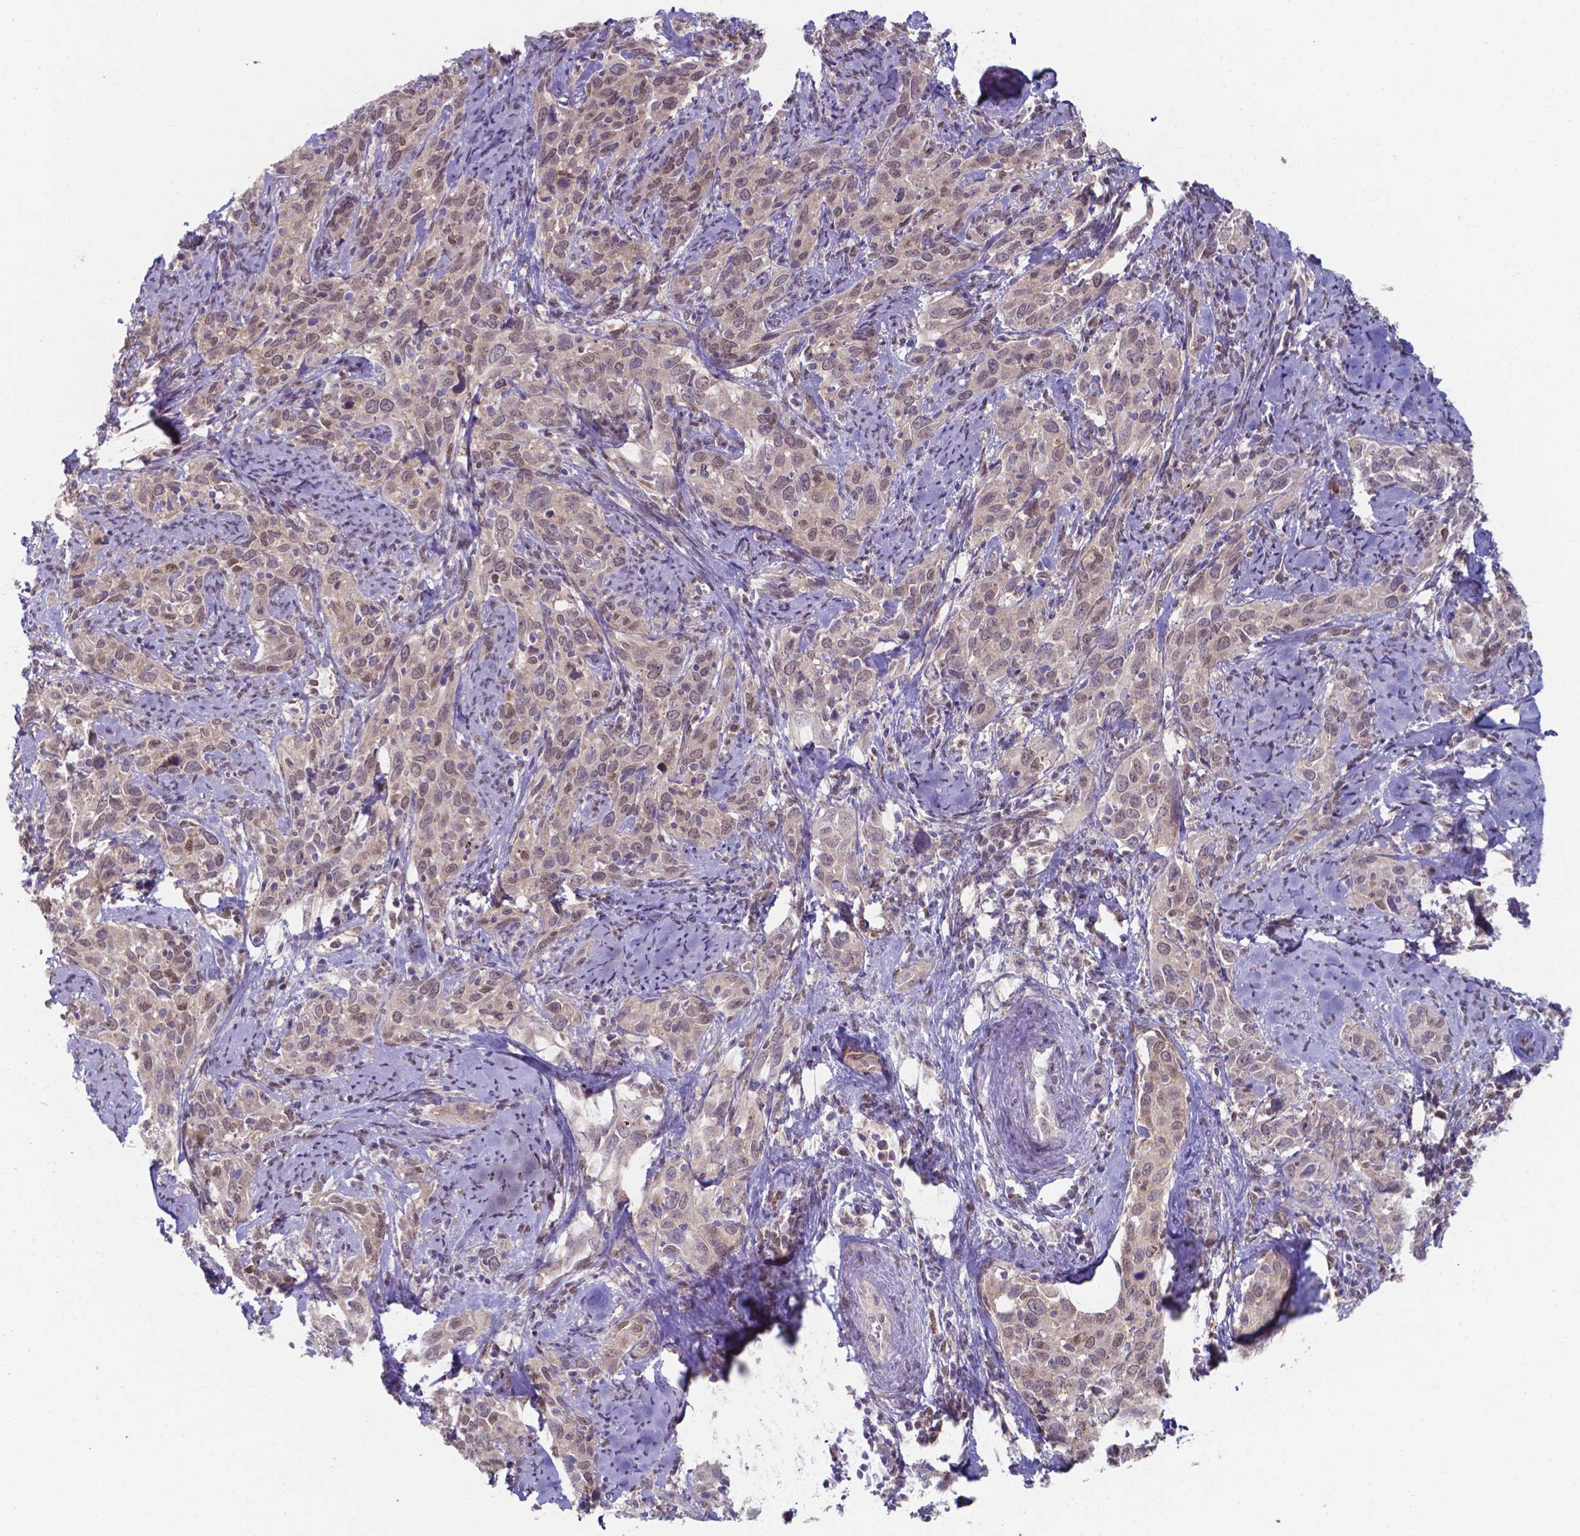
{"staining": {"intensity": "weak", "quantity": ">75%", "location": "nuclear"}, "tissue": "cervical cancer", "cell_type": "Tumor cells", "image_type": "cancer", "snomed": [{"axis": "morphology", "description": "Squamous cell carcinoma, NOS"}, {"axis": "topography", "description": "Cervix"}], "caption": "The photomicrograph exhibits a brown stain indicating the presence of a protein in the nuclear of tumor cells in cervical cancer (squamous cell carcinoma). (DAB = brown stain, brightfield microscopy at high magnification).", "gene": "UBE2E2", "patient": {"sex": "female", "age": 51}}